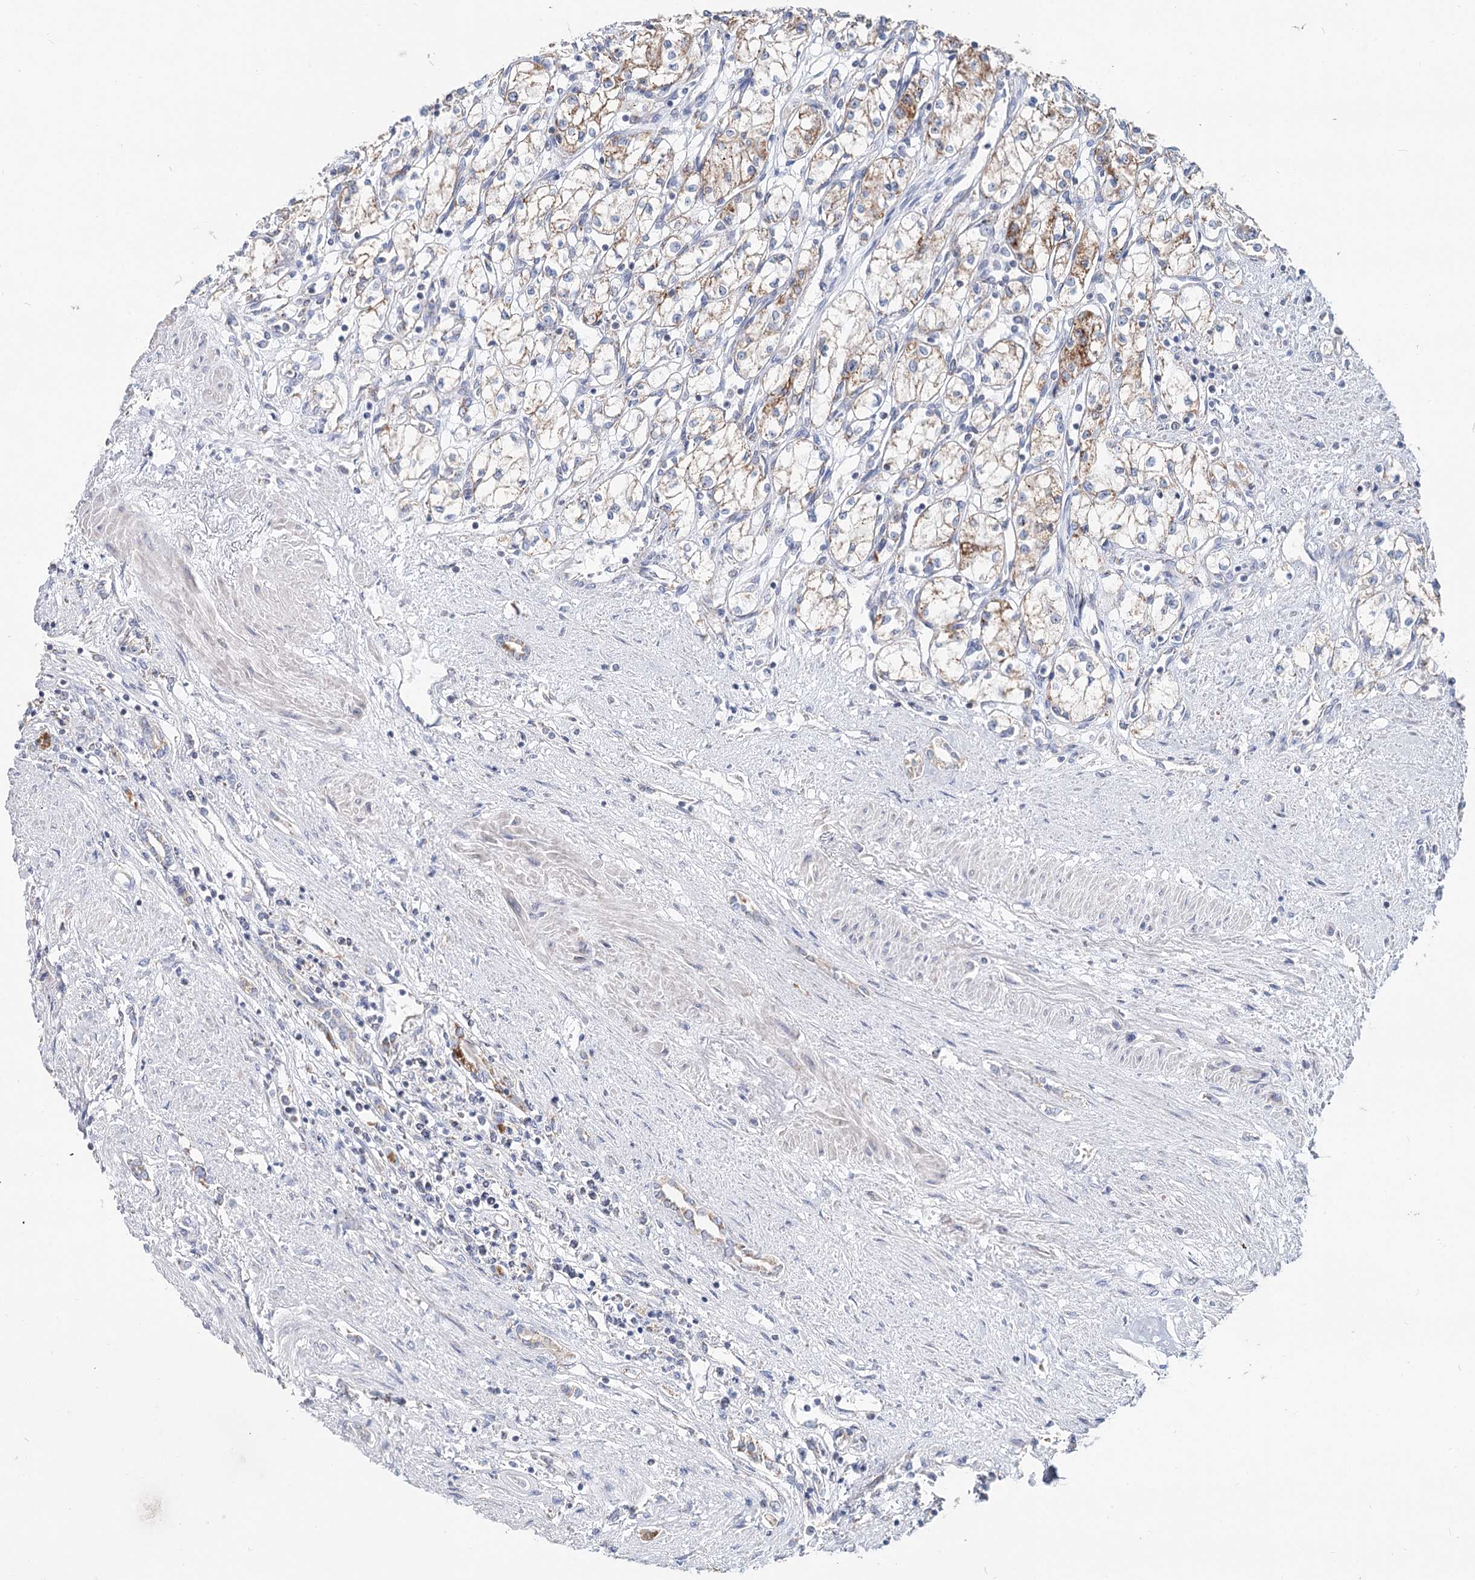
{"staining": {"intensity": "weak", "quantity": "25%-75%", "location": "cytoplasmic/membranous"}, "tissue": "renal cancer", "cell_type": "Tumor cells", "image_type": "cancer", "snomed": [{"axis": "morphology", "description": "Adenocarcinoma, NOS"}, {"axis": "topography", "description": "Kidney"}], "caption": "IHC (DAB (3,3'-diaminobenzidine)) staining of renal adenocarcinoma displays weak cytoplasmic/membranous protein staining in approximately 25%-75% of tumor cells. (IHC, brightfield microscopy, high magnification).", "gene": "MCCC2", "patient": {"sex": "male", "age": 59}}